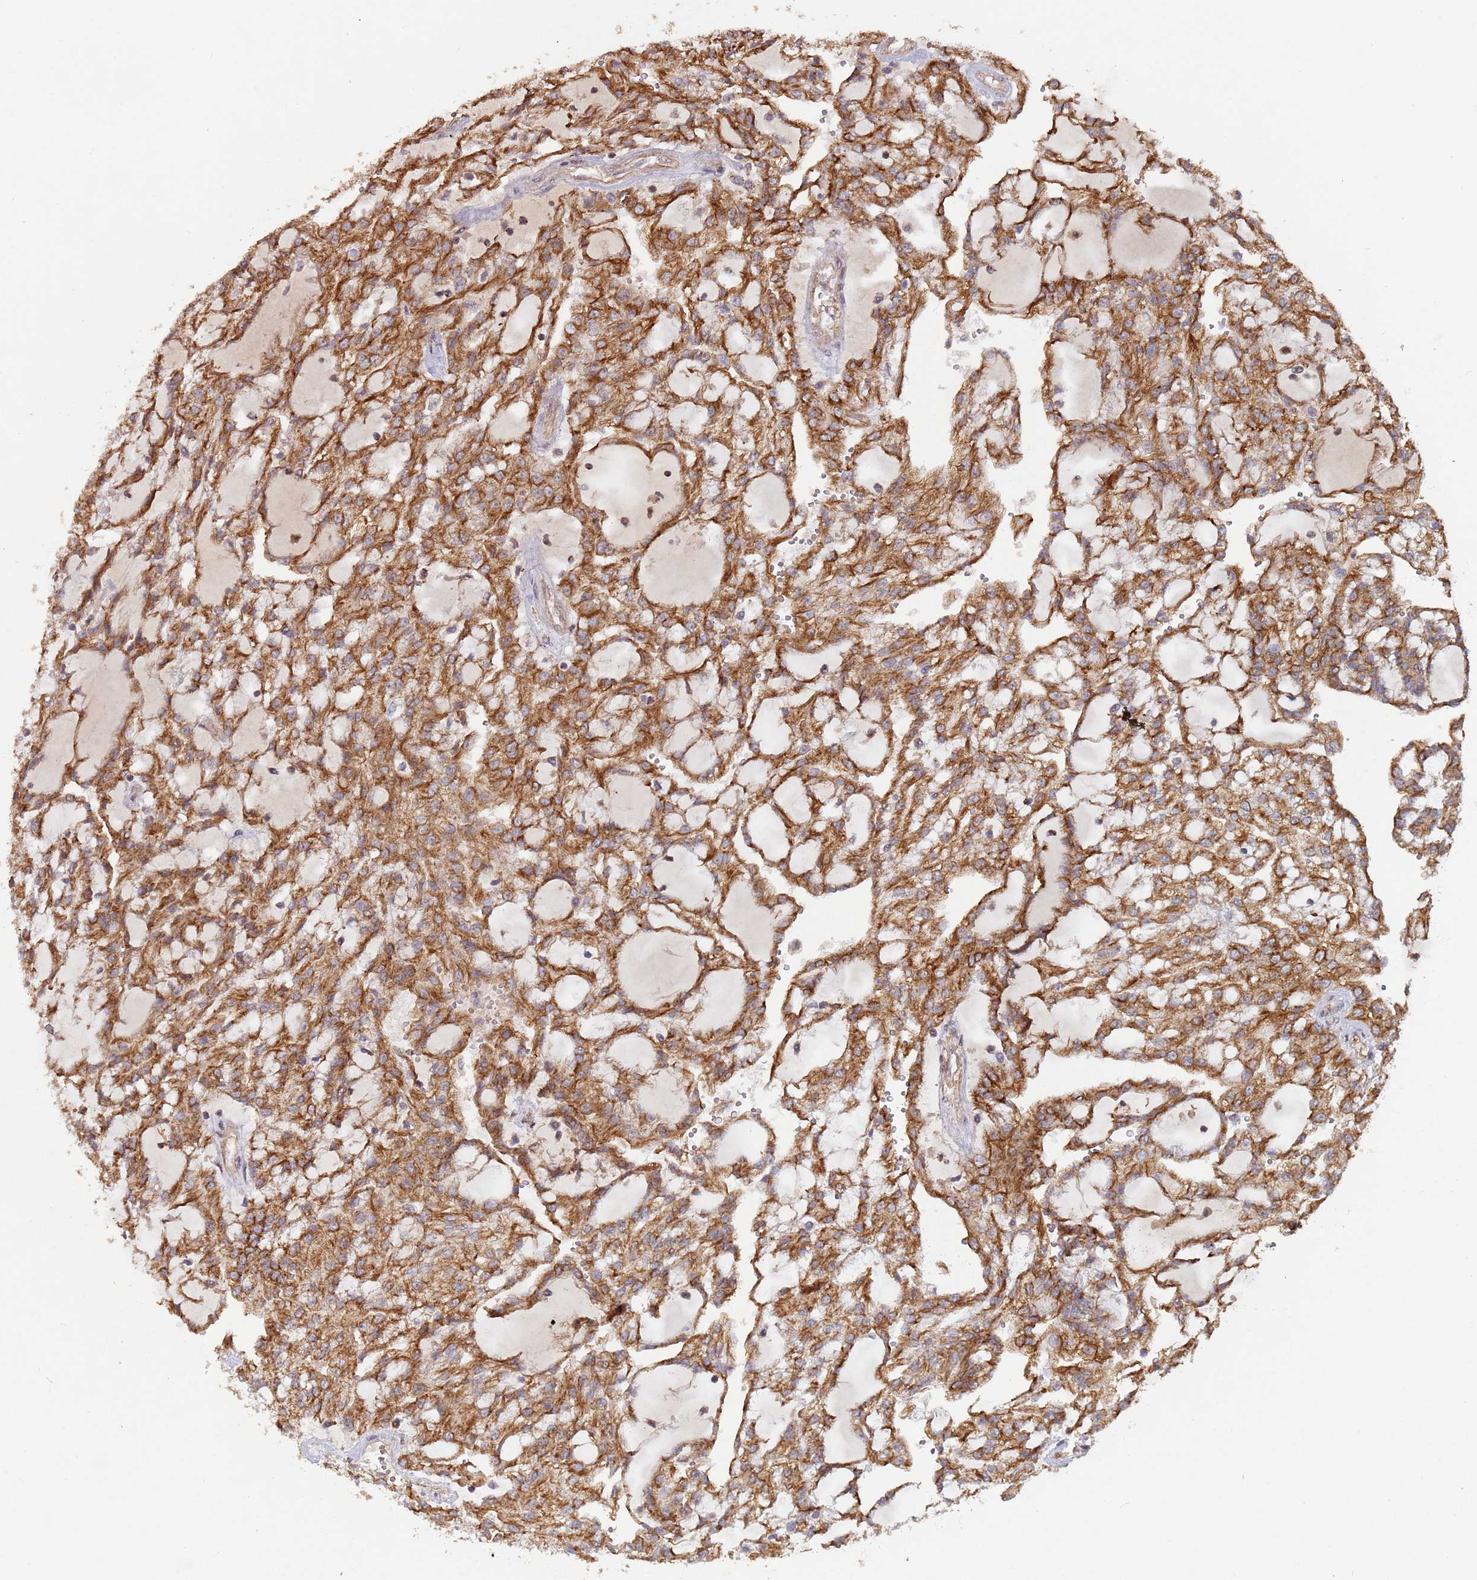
{"staining": {"intensity": "strong", "quantity": ">75%", "location": "cytoplasmic/membranous"}, "tissue": "renal cancer", "cell_type": "Tumor cells", "image_type": "cancer", "snomed": [{"axis": "morphology", "description": "Adenocarcinoma, NOS"}, {"axis": "topography", "description": "Kidney"}], "caption": "The image demonstrates staining of adenocarcinoma (renal), revealing strong cytoplasmic/membranous protein positivity (brown color) within tumor cells.", "gene": "KANSL1L", "patient": {"sex": "male", "age": 63}}